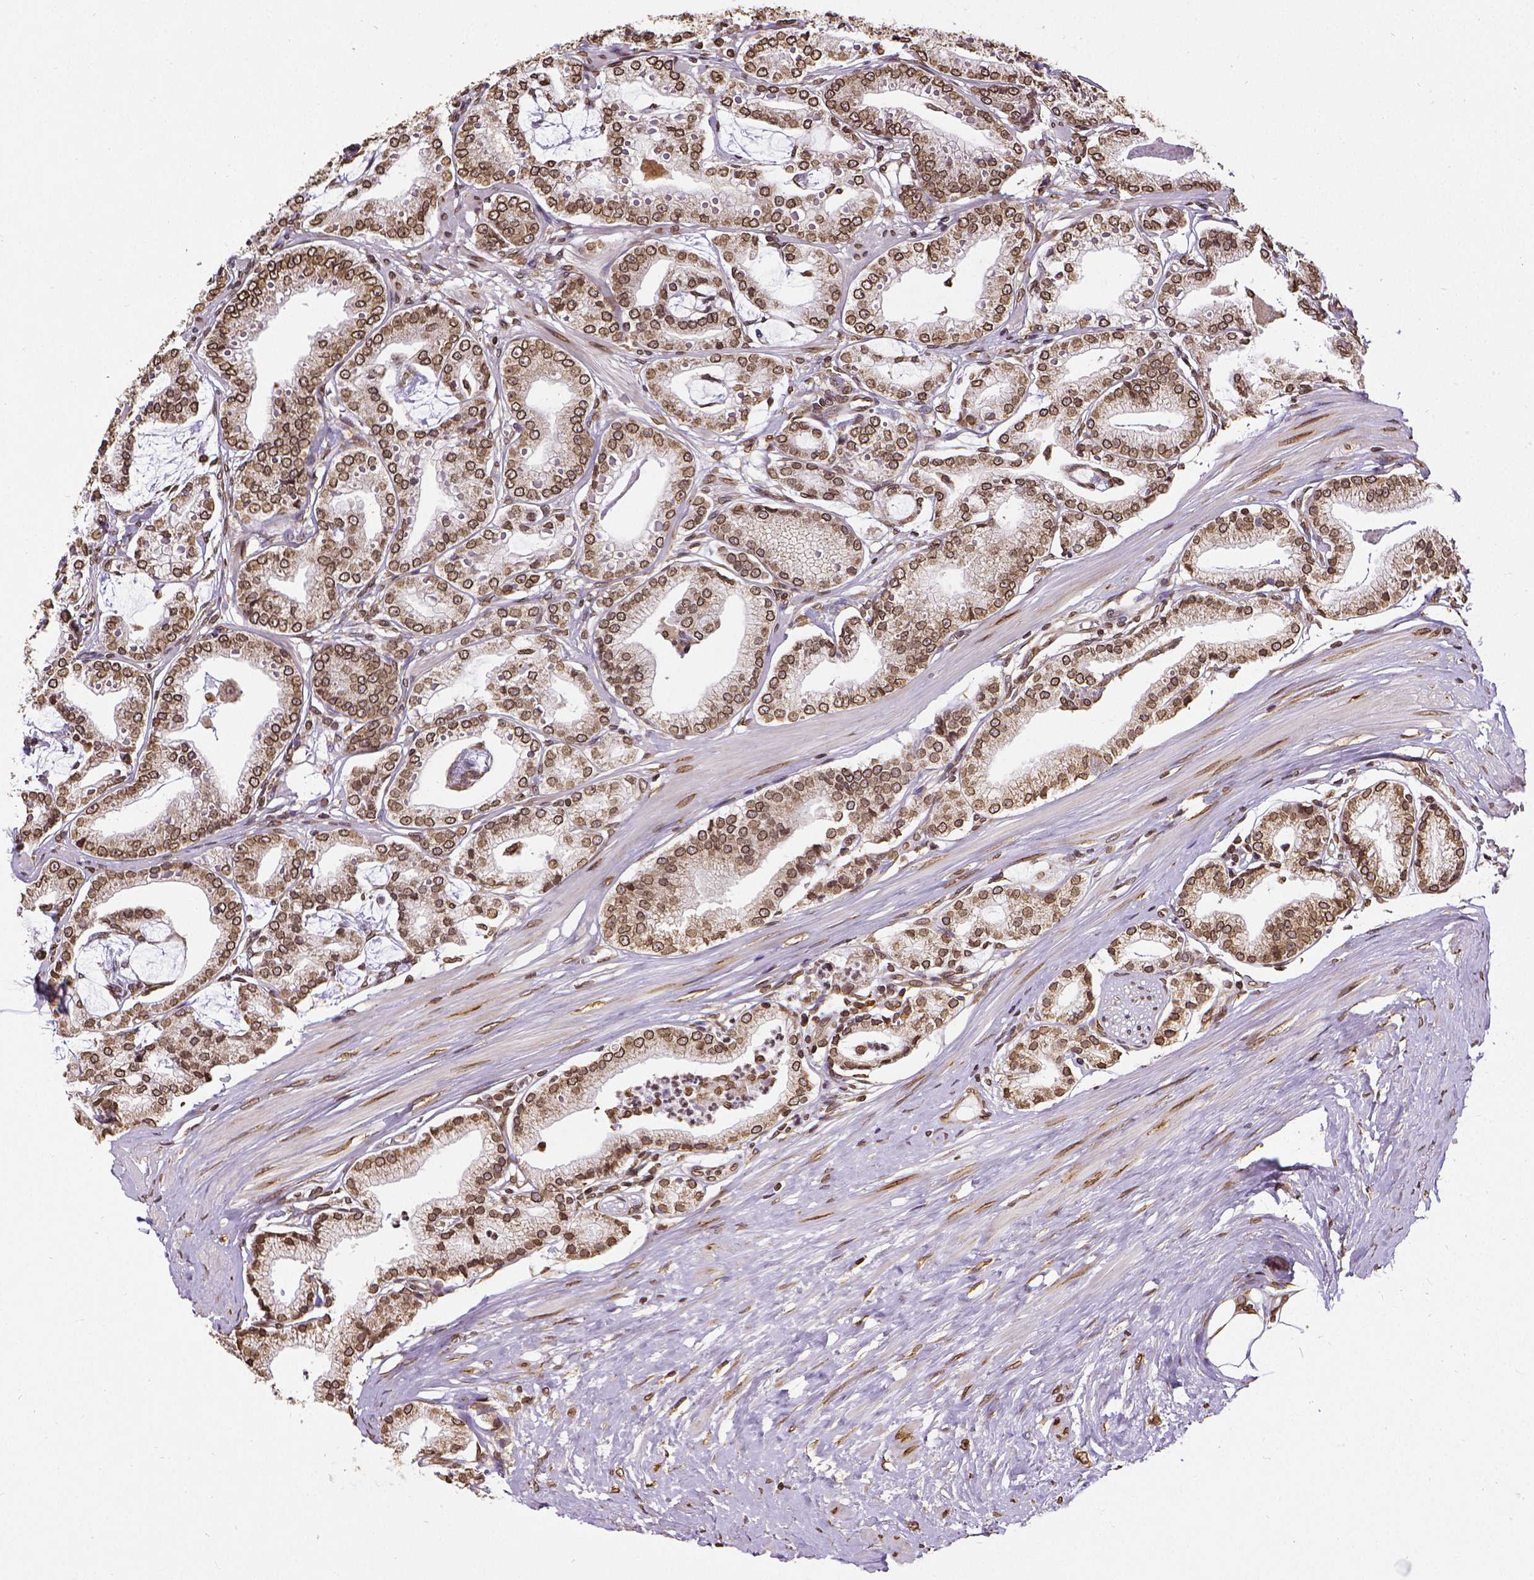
{"staining": {"intensity": "strong", "quantity": ">75%", "location": "cytoplasmic/membranous,nuclear"}, "tissue": "prostate cancer", "cell_type": "Tumor cells", "image_type": "cancer", "snomed": [{"axis": "morphology", "description": "Adenocarcinoma, High grade"}, {"axis": "topography", "description": "Prostate"}], "caption": "High-magnification brightfield microscopy of prostate high-grade adenocarcinoma stained with DAB (3,3'-diaminobenzidine) (brown) and counterstained with hematoxylin (blue). tumor cells exhibit strong cytoplasmic/membranous and nuclear positivity is appreciated in about>75% of cells. (IHC, brightfield microscopy, high magnification).", "gene": "MTDH", "patient": {"sex": "male", "age": 71}}